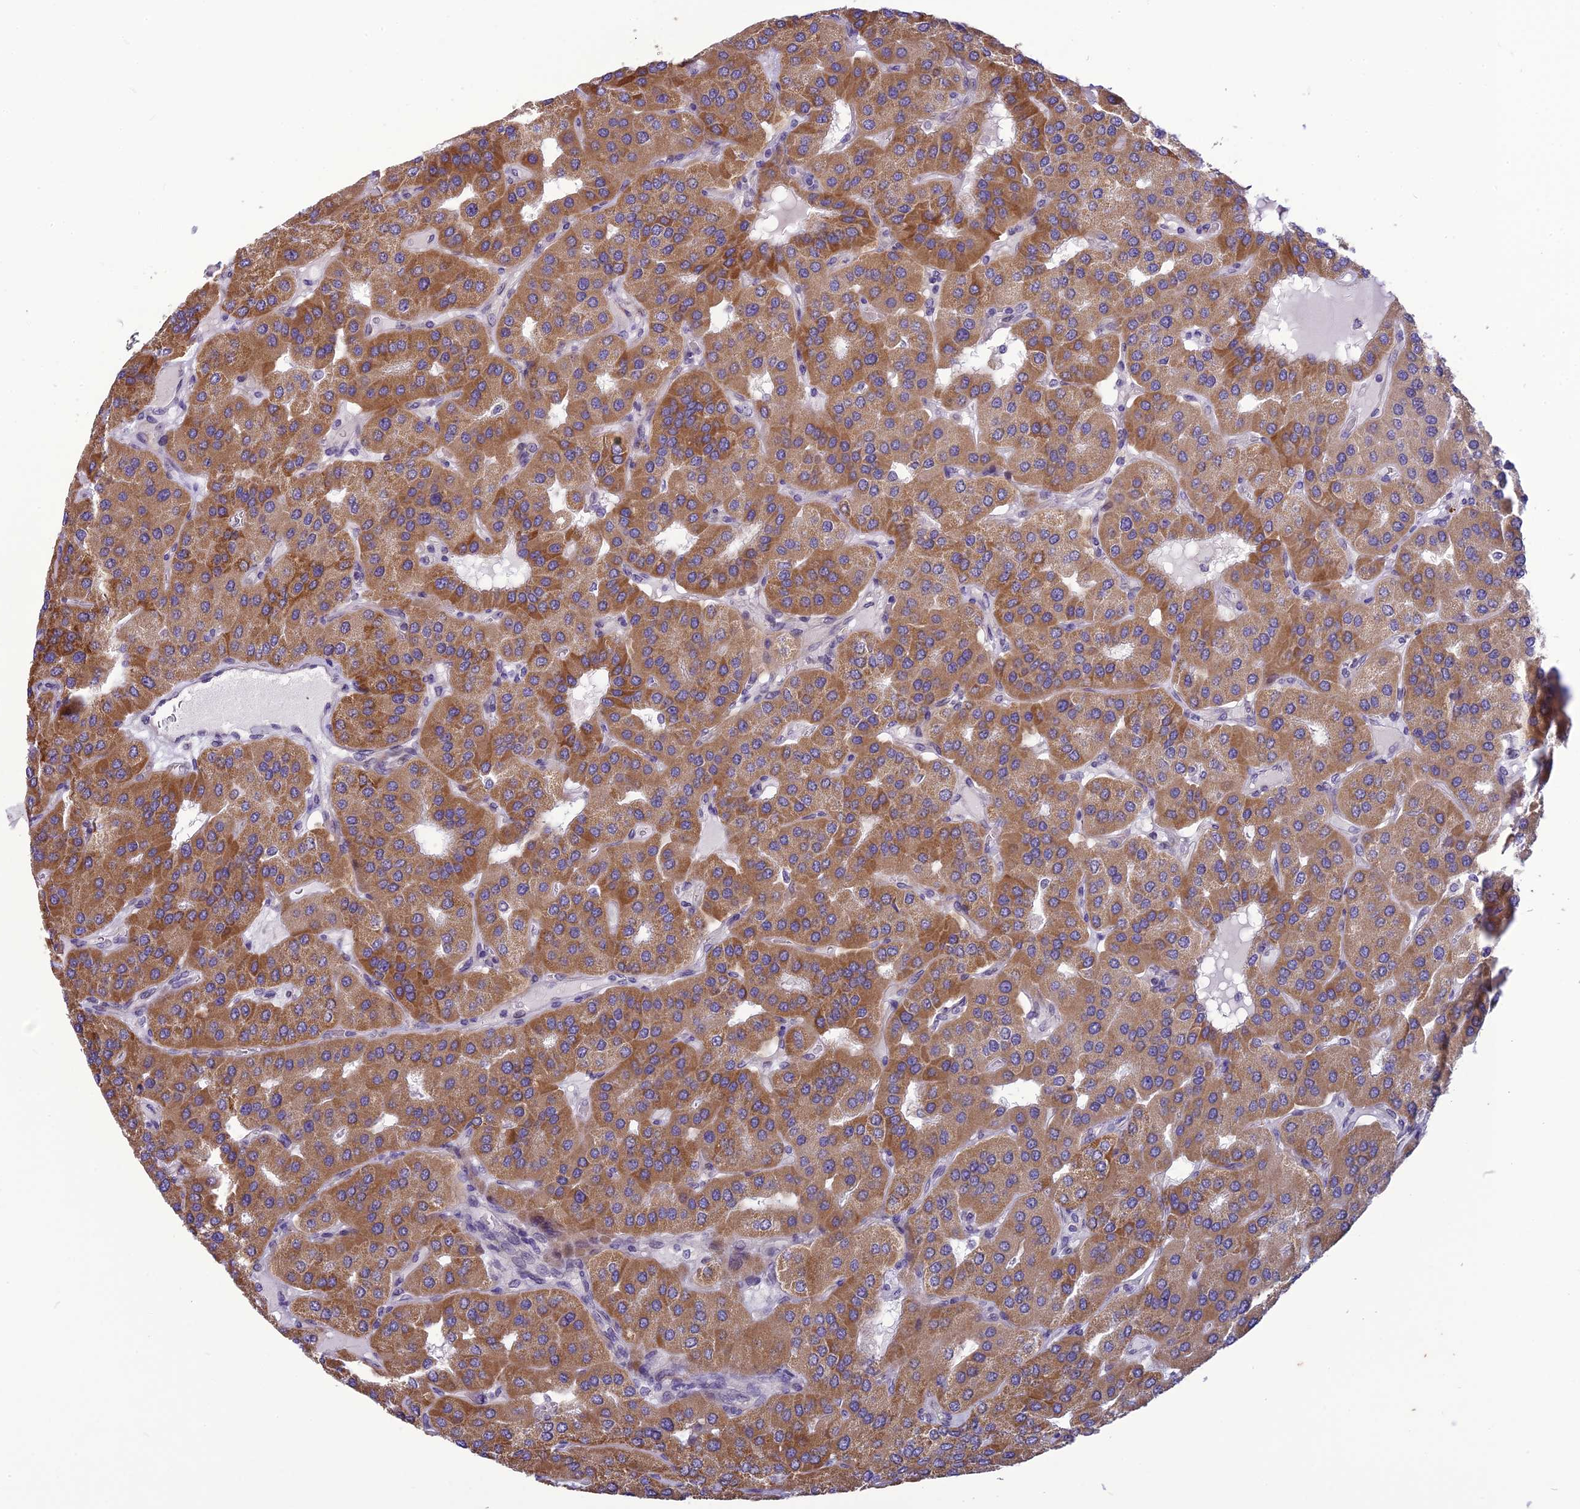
{"staining": {"intensity": "moderate", "quantity": ">75%", "location": "cytoplasmic/membranous"}, "tissue": "parathyroid gland", "cell_type": "Glandular cells", "image_type": "normal", "snomed": [{"axis": "morphology", "description": "Normal tissue, NOS"}, {"axis": "morphology", "description": "Adenoma, NOS"}, {"axis": "topography", "description": "Parathyroid gland"}], "caption": "Protein staining of benign parathyroid gland reveals moderate cytoplasmic/membranous expression in about >75% of glandular cells.", "gene": "PSMF1", "patient": {"sex": "female", "age": 86}}